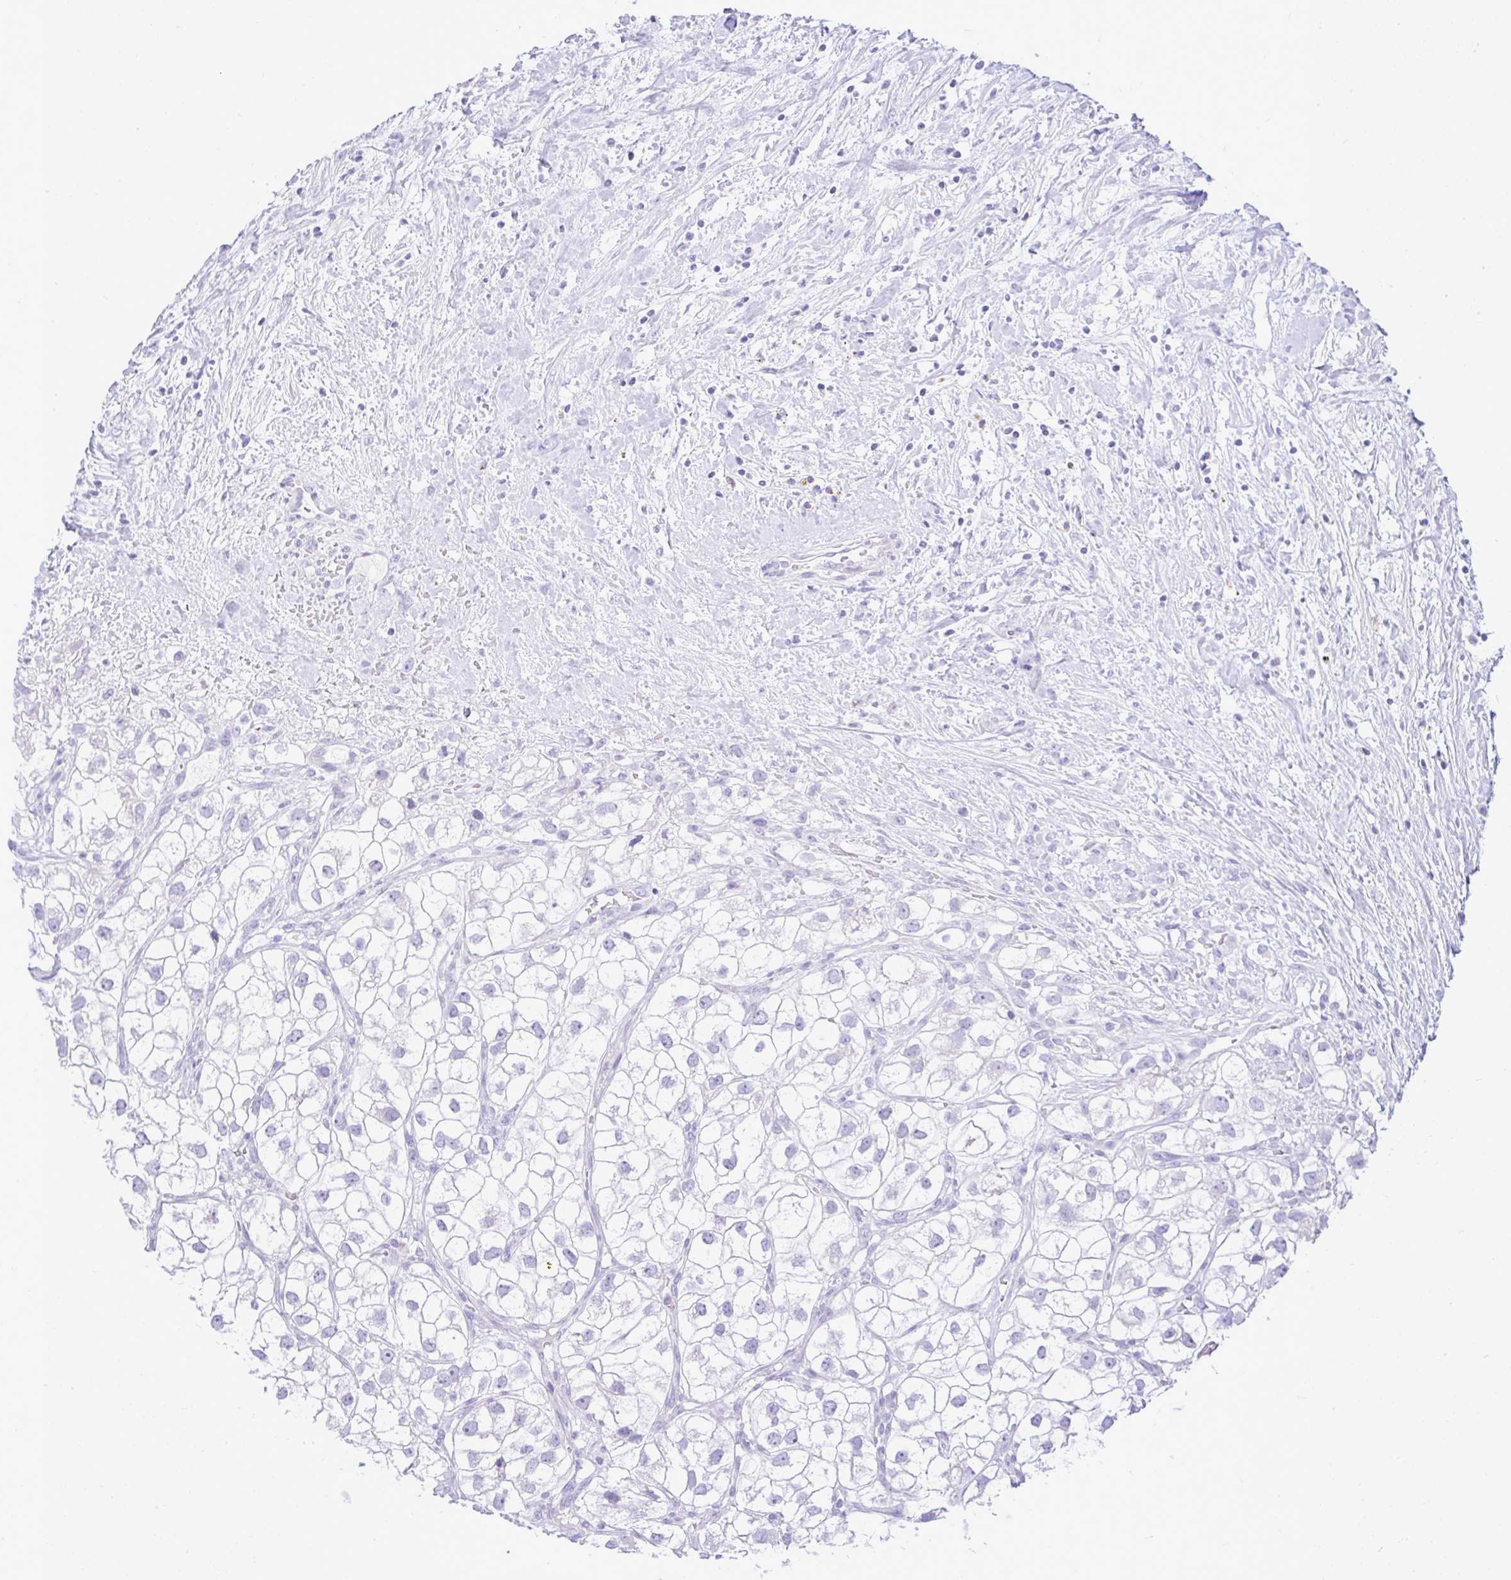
{"staining": {"intensity": "negative", "quantity": "none", "location": "none"}, "tissue": "renal cancer", "cell_type": "Tumor cells", "image_type": "cancer", "snomed": [{"axis": "morphology", "description": "Adenocarcinoma, NOS"}, {"axis": "topography", "description": "Kidney"}], "caption": "IHC image of renal cancer stained for a protein (brown), which reveals no expression in tumor cells.", "gene": "ZNF101", "patient": {"sex": "male", "age": 59}}